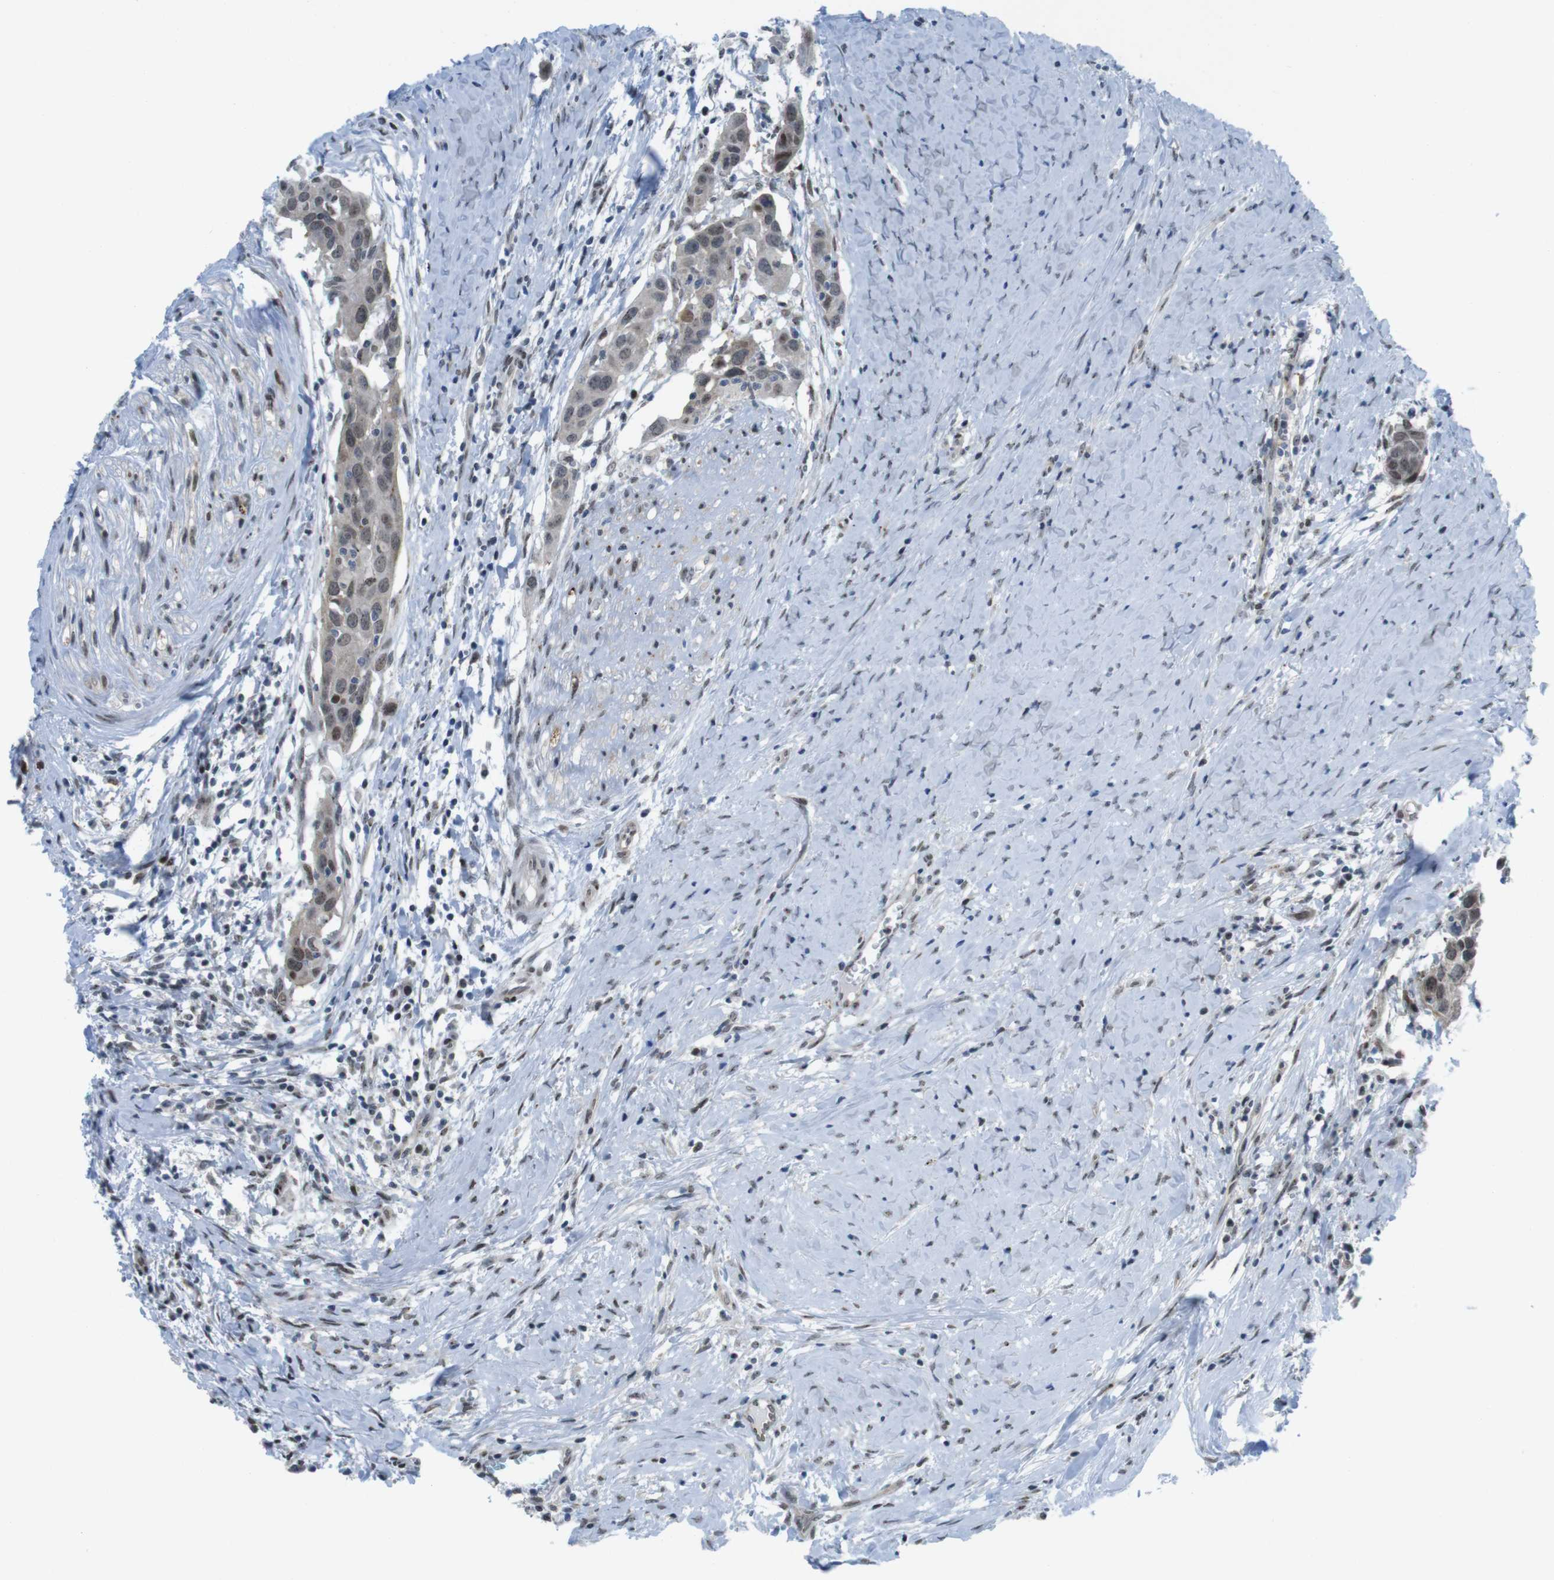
{"staining": {"intensity": "moderate", "quantity": ">75%", "location": "nuclear"}, "tissue": "head and neck cancer", "cell_type": "Tumor cells", "image_type": "cancer", "snomed": [{"axis": "morphology", "description": "Squamous cell carcinoma, NOS"}, {"axis": "topography", "description": "Oral tissue"}, {"axis": "topography", "description": "Head-Neck"}], "caption": "High-magnification brightfield microscopy of head and neck cancer stained with DAB (brown) and counterstained with hematoxylin (blue). tumor cells exhibit moderate nuclear staining is present in approximately>75% of cells.", "gene": "UBB", "patient": {"sex": "female", "age": 50}}